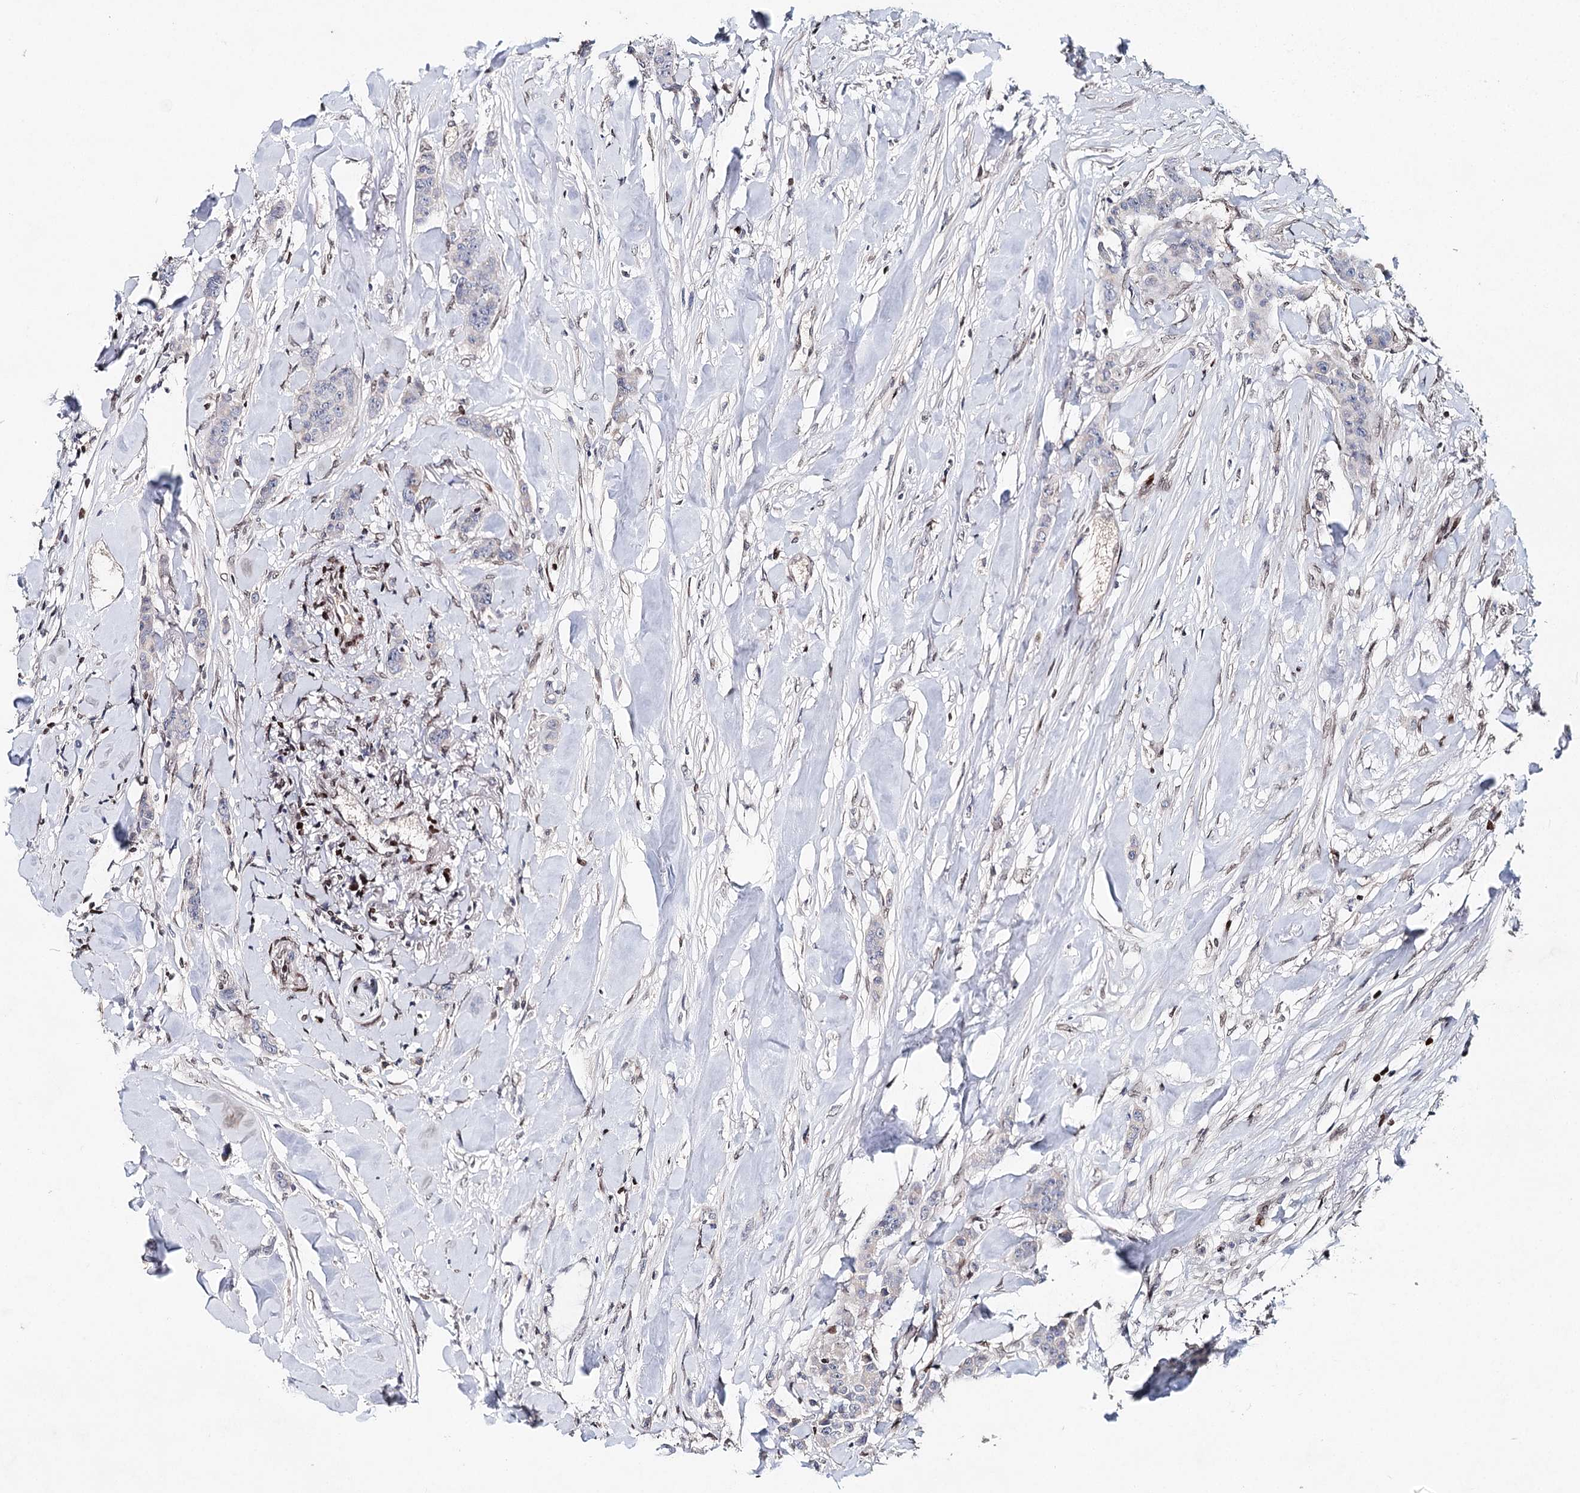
{"staining": {"intensity": "negative", "quantity": "none", "location": "none"}, "tissue": "breast cancer", "cell_type": "Tumor cells", "image_type": "cancer", "snomed": [{"axis": "morphology", "description": "Duct carcinoma"}, {"axis": "topography", "description": "Breast"}], "caption": "IHC histopathology image of breast intraductal carcinoma stained for a protein (brown), which shows no expression in tumor cells.", "gene": "FRMD4A", "patient": {"sex": "female", "age": 40}}